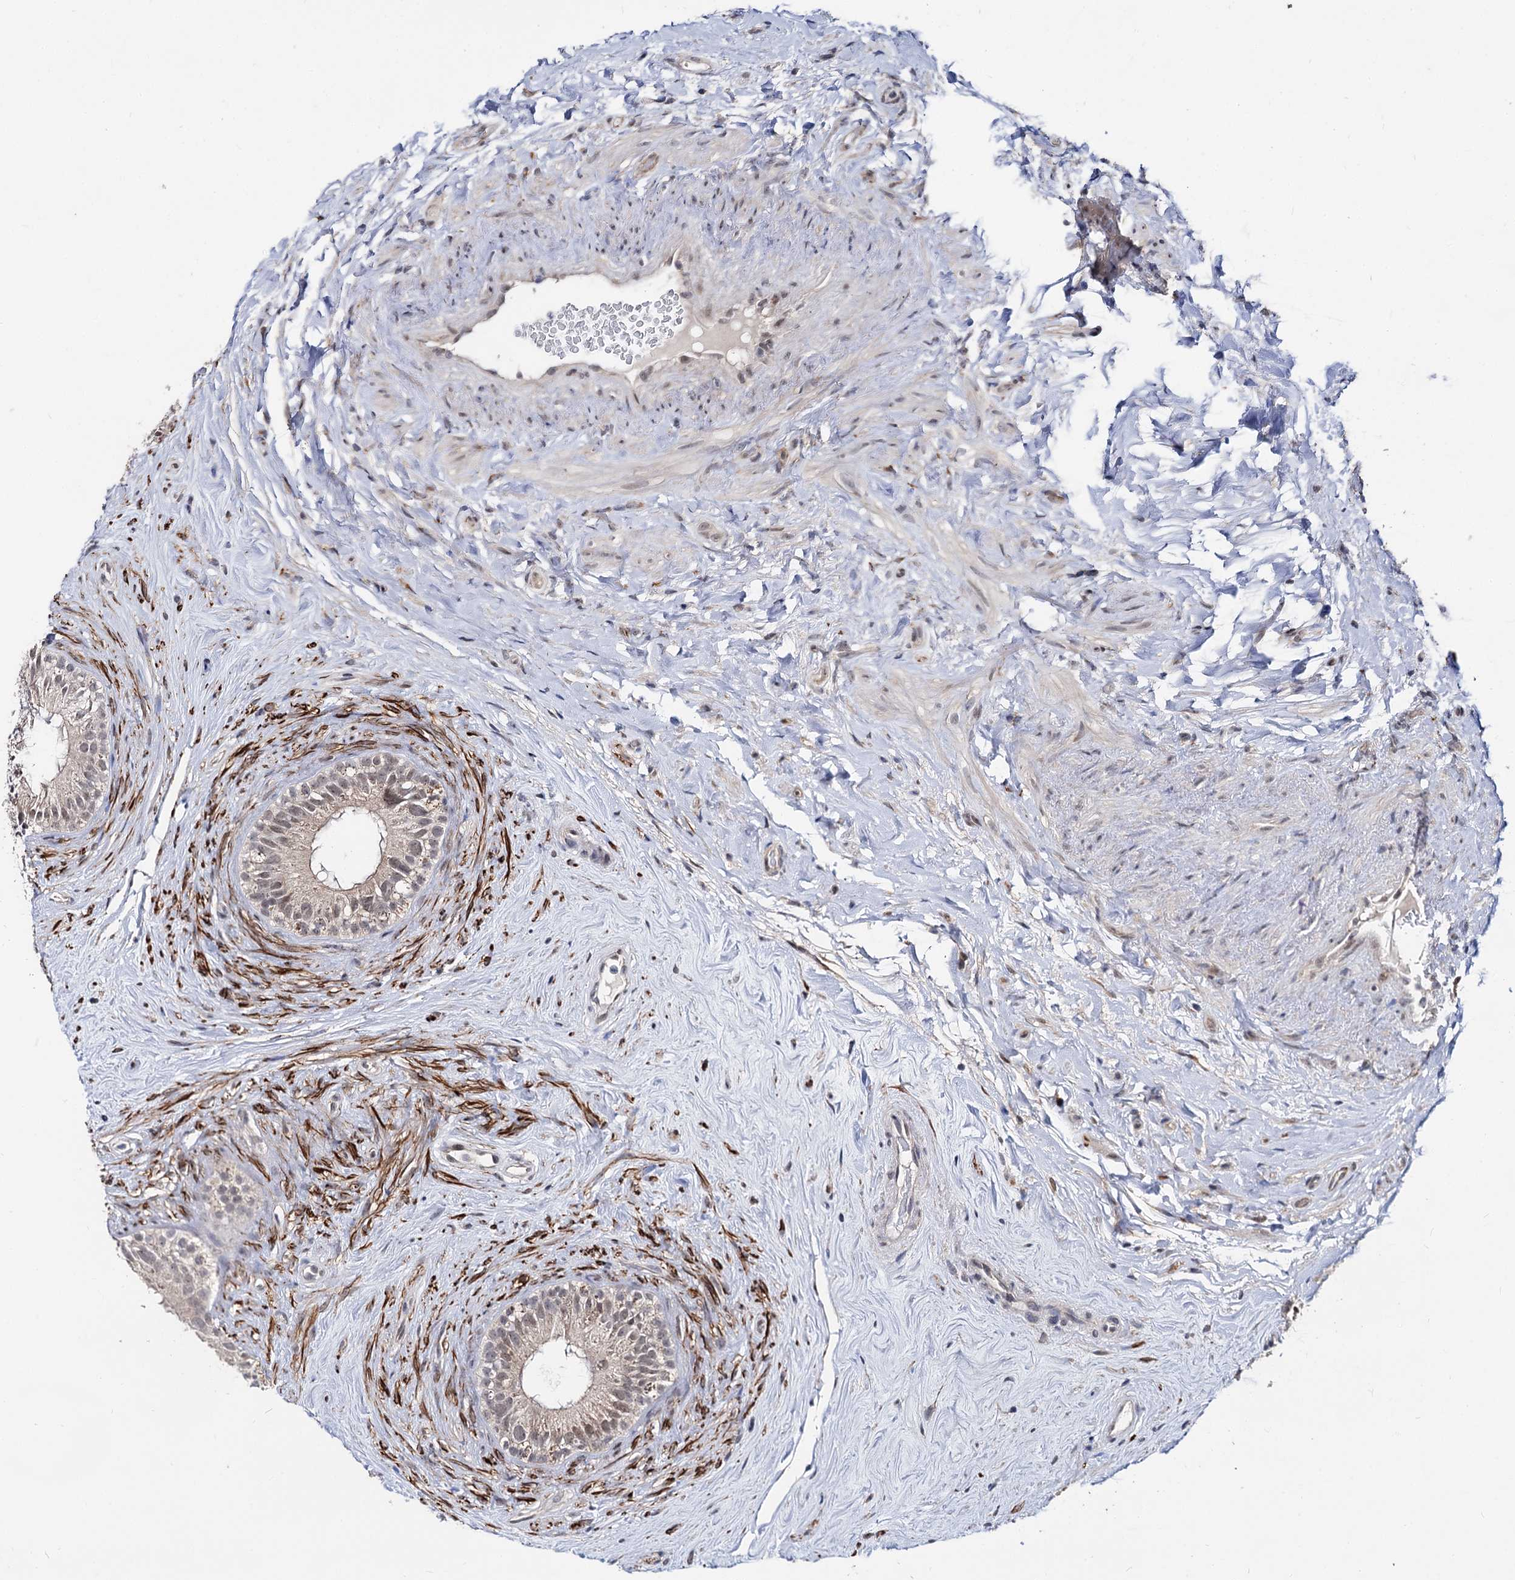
{"staining": {"intensity": "negative", "quantity": "none", "location": "none"}, "tissue": "epididymis", "cell_type": "Glandular cells", "image_type": "normal", "snomed": [{"axis": "morphology", "description": "Normal tissue, NOS"}, {"axis": "topography", "description": "Epididymis"}], "caption": "This photomicrograph is of benign epididymis stained with IHC to label a protein in brown with the nuclei are counter-stained blue. There is no staining in glandular cells.", "gene": "CAPRIN2", "patient": {"sex": "male", "age": 84}}